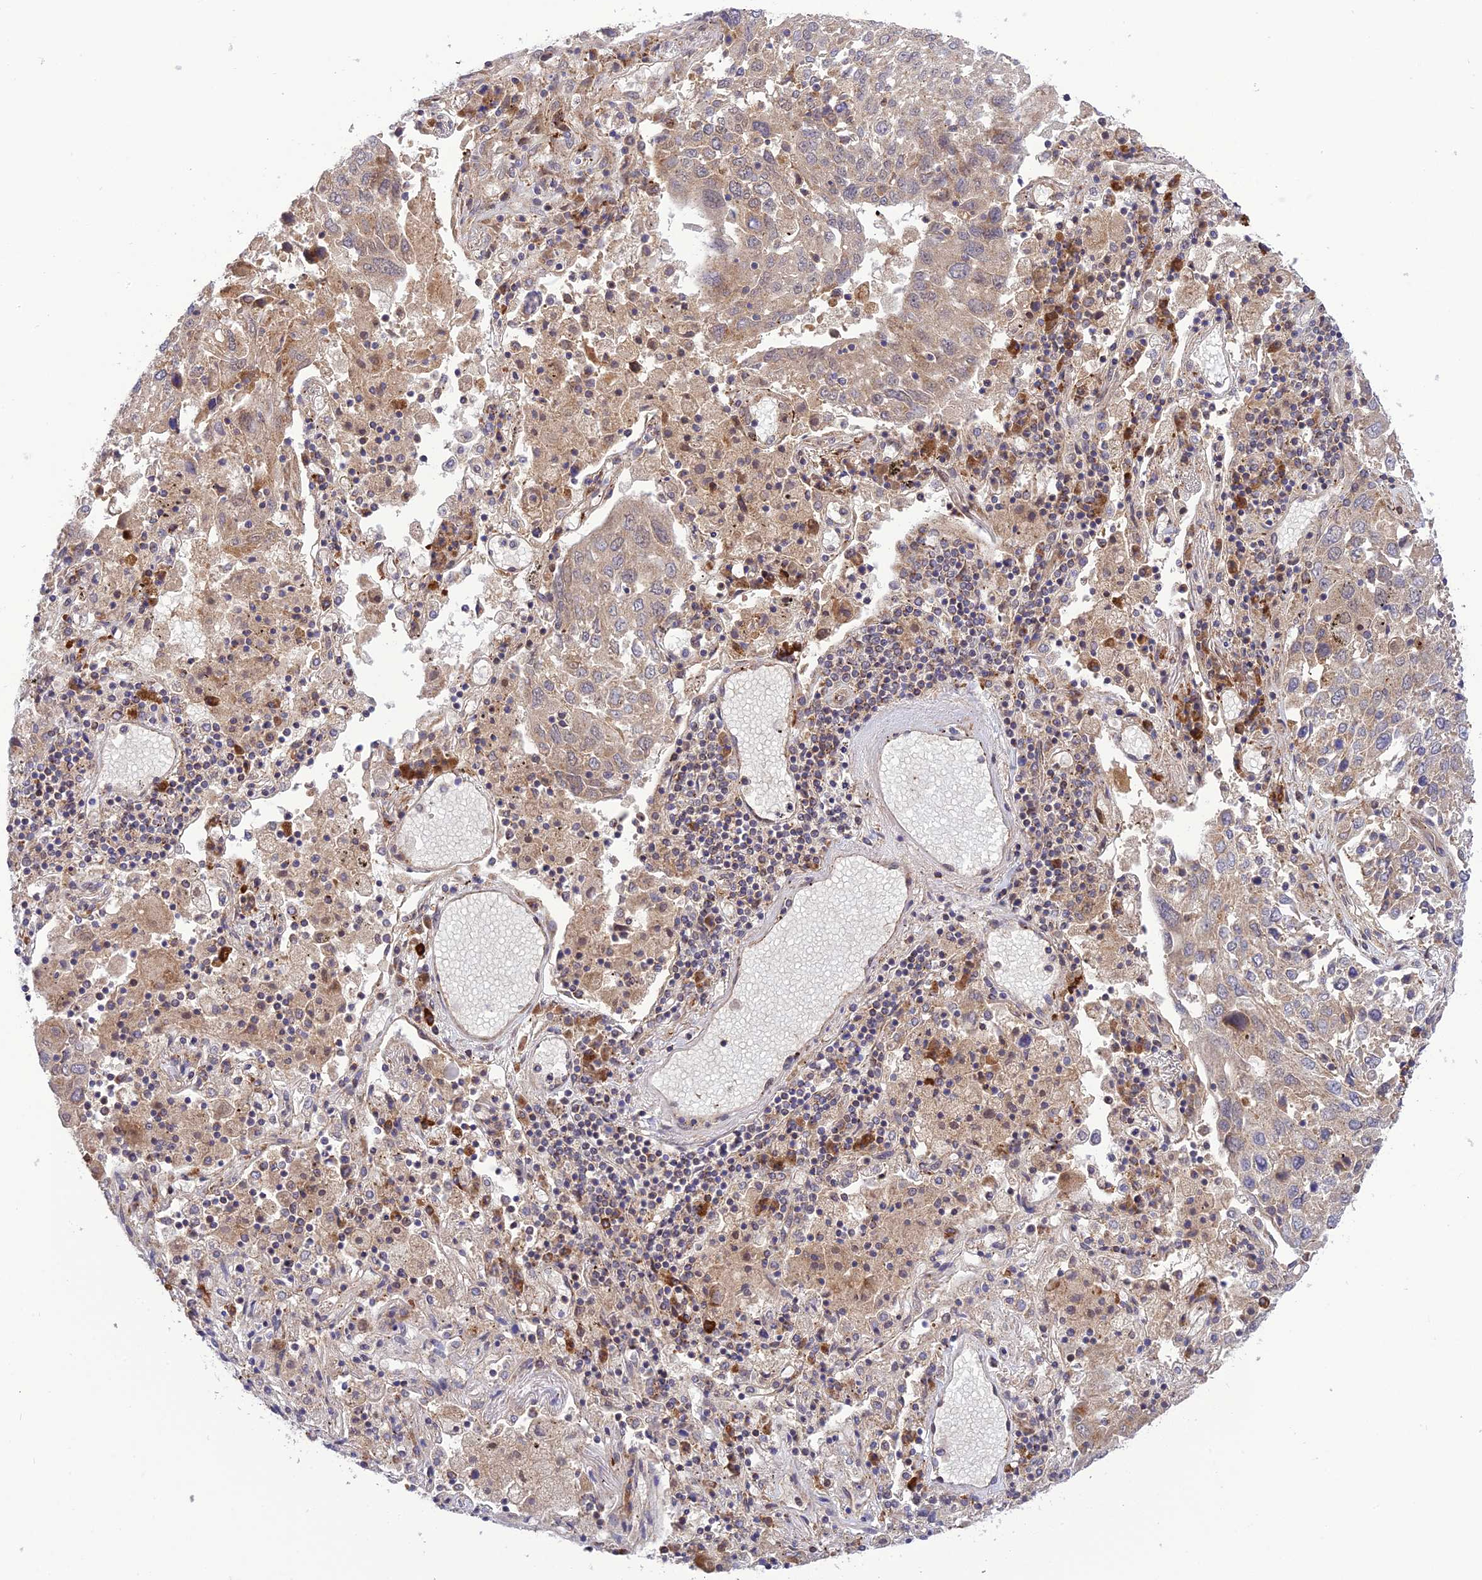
{"staining": {"intensity": "weak", "quantity": "<25%", "location": "cytoplasmic/membranous"}, "tissue": "lung cancer", "cell_type": "Tumor cells", "image_type": "cancer", "snomed": [{"axis": "morphology", "description": "Squamous cell carcinoma, NOS"}, {"axis": "topography", "description": "Lung"}], "caption": "Image shows no significant protein staining in tumor cells of lung cancer (squamous cell carcinoma).", "gene": "UROS", "patient": {"sex": "male", "age": 65}}